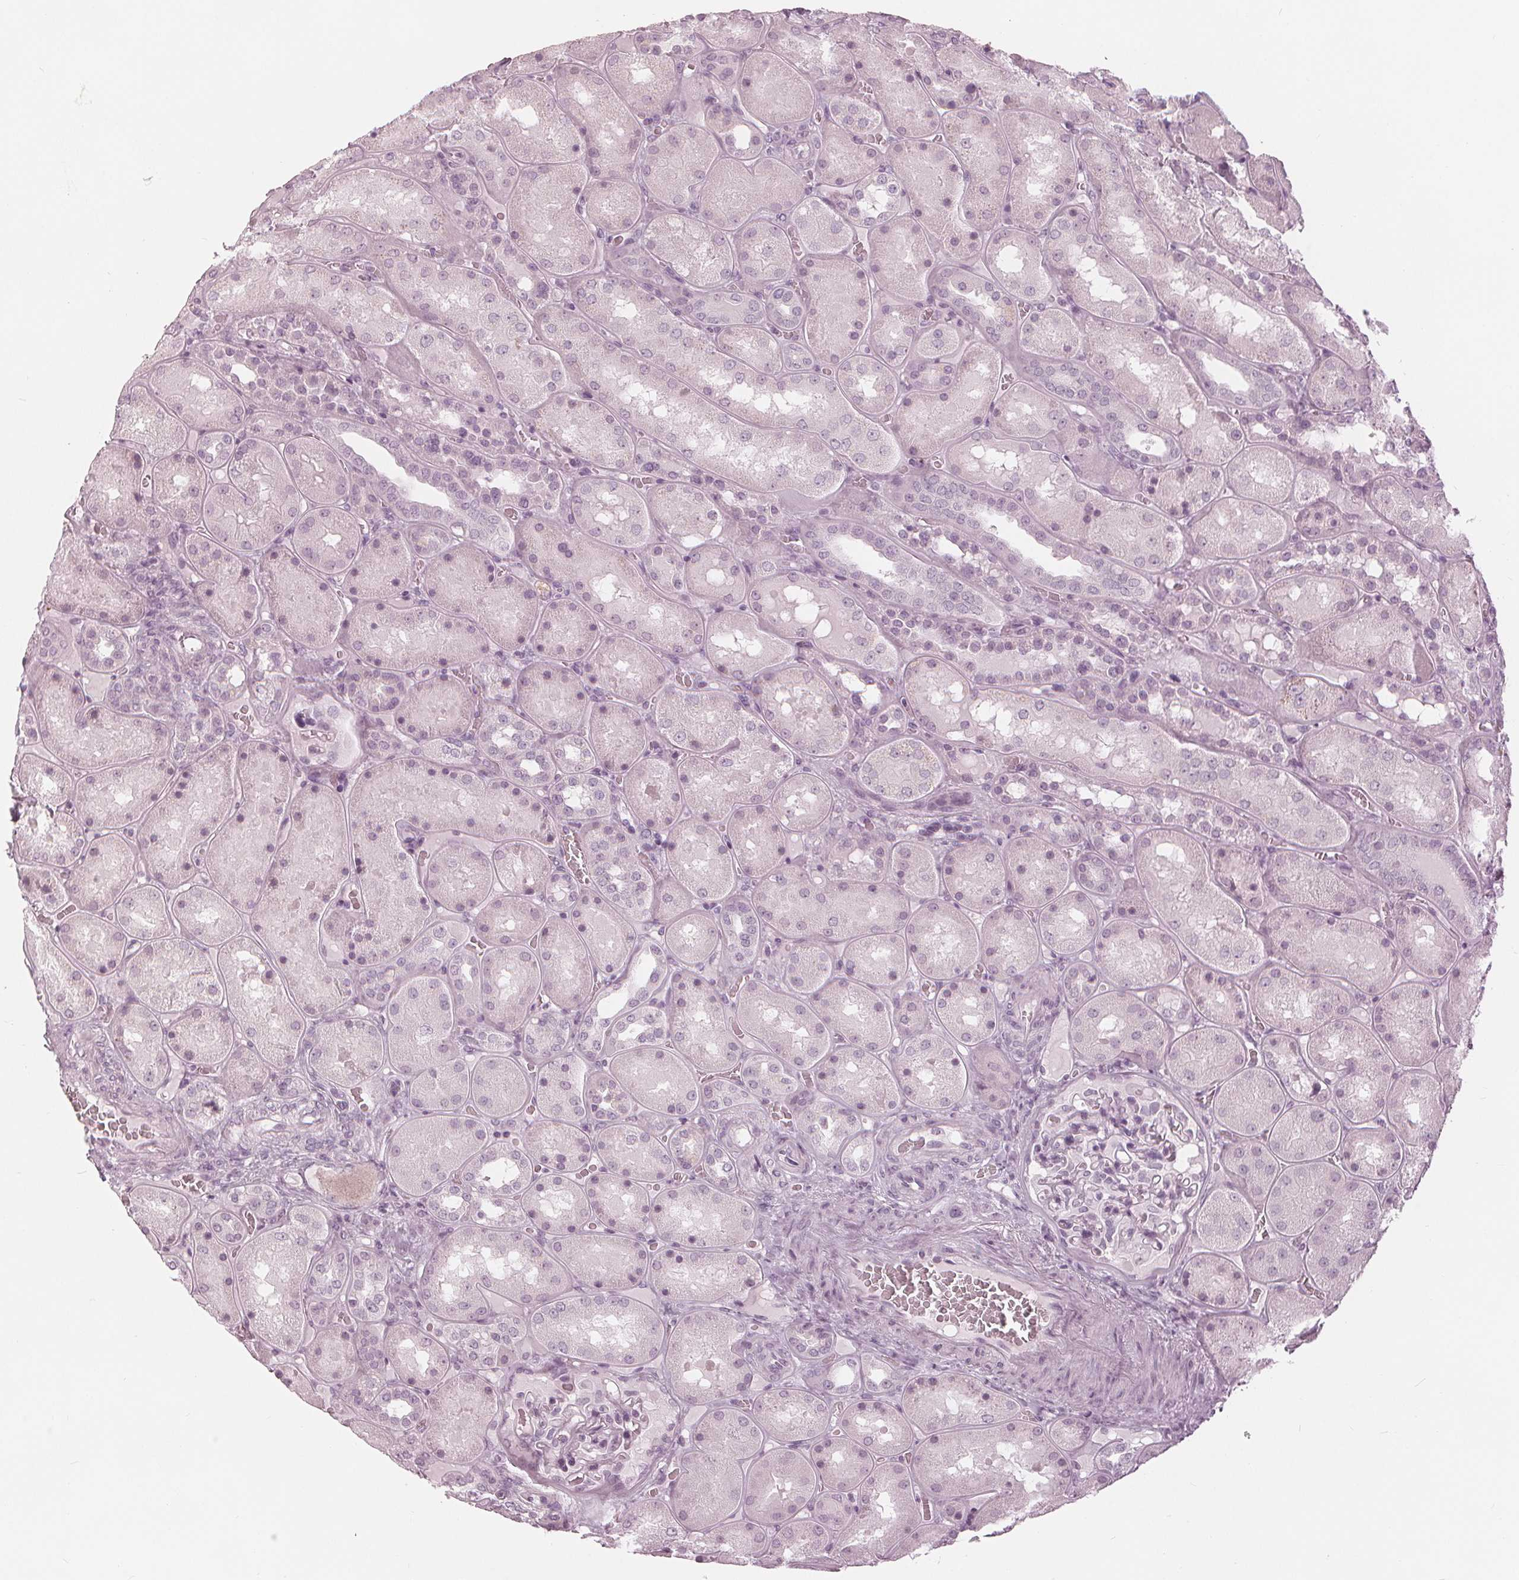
{"staining": {"intensity": "negative", "quantity": "none", "location": "none"}, "tissue": "kidney", "cell_type": "Cells in glomeruli", "image_type": "normal", "snomed": [{"axis": "morphology", "description": "Normal tissue, NOS"}, {"axis": "topography", "description": "Kidney"}], "caption": "Histopathology image shows no protein positivity in cells in glomeruli of benign kidney. Brightfield microscopy of immunohistochemistry (IHC) stained with DAB (brown) and hematoxylin (blue), captured at high magnification.", "gene": "PAEP", "patient": {"sex": "male", "age": 73}}